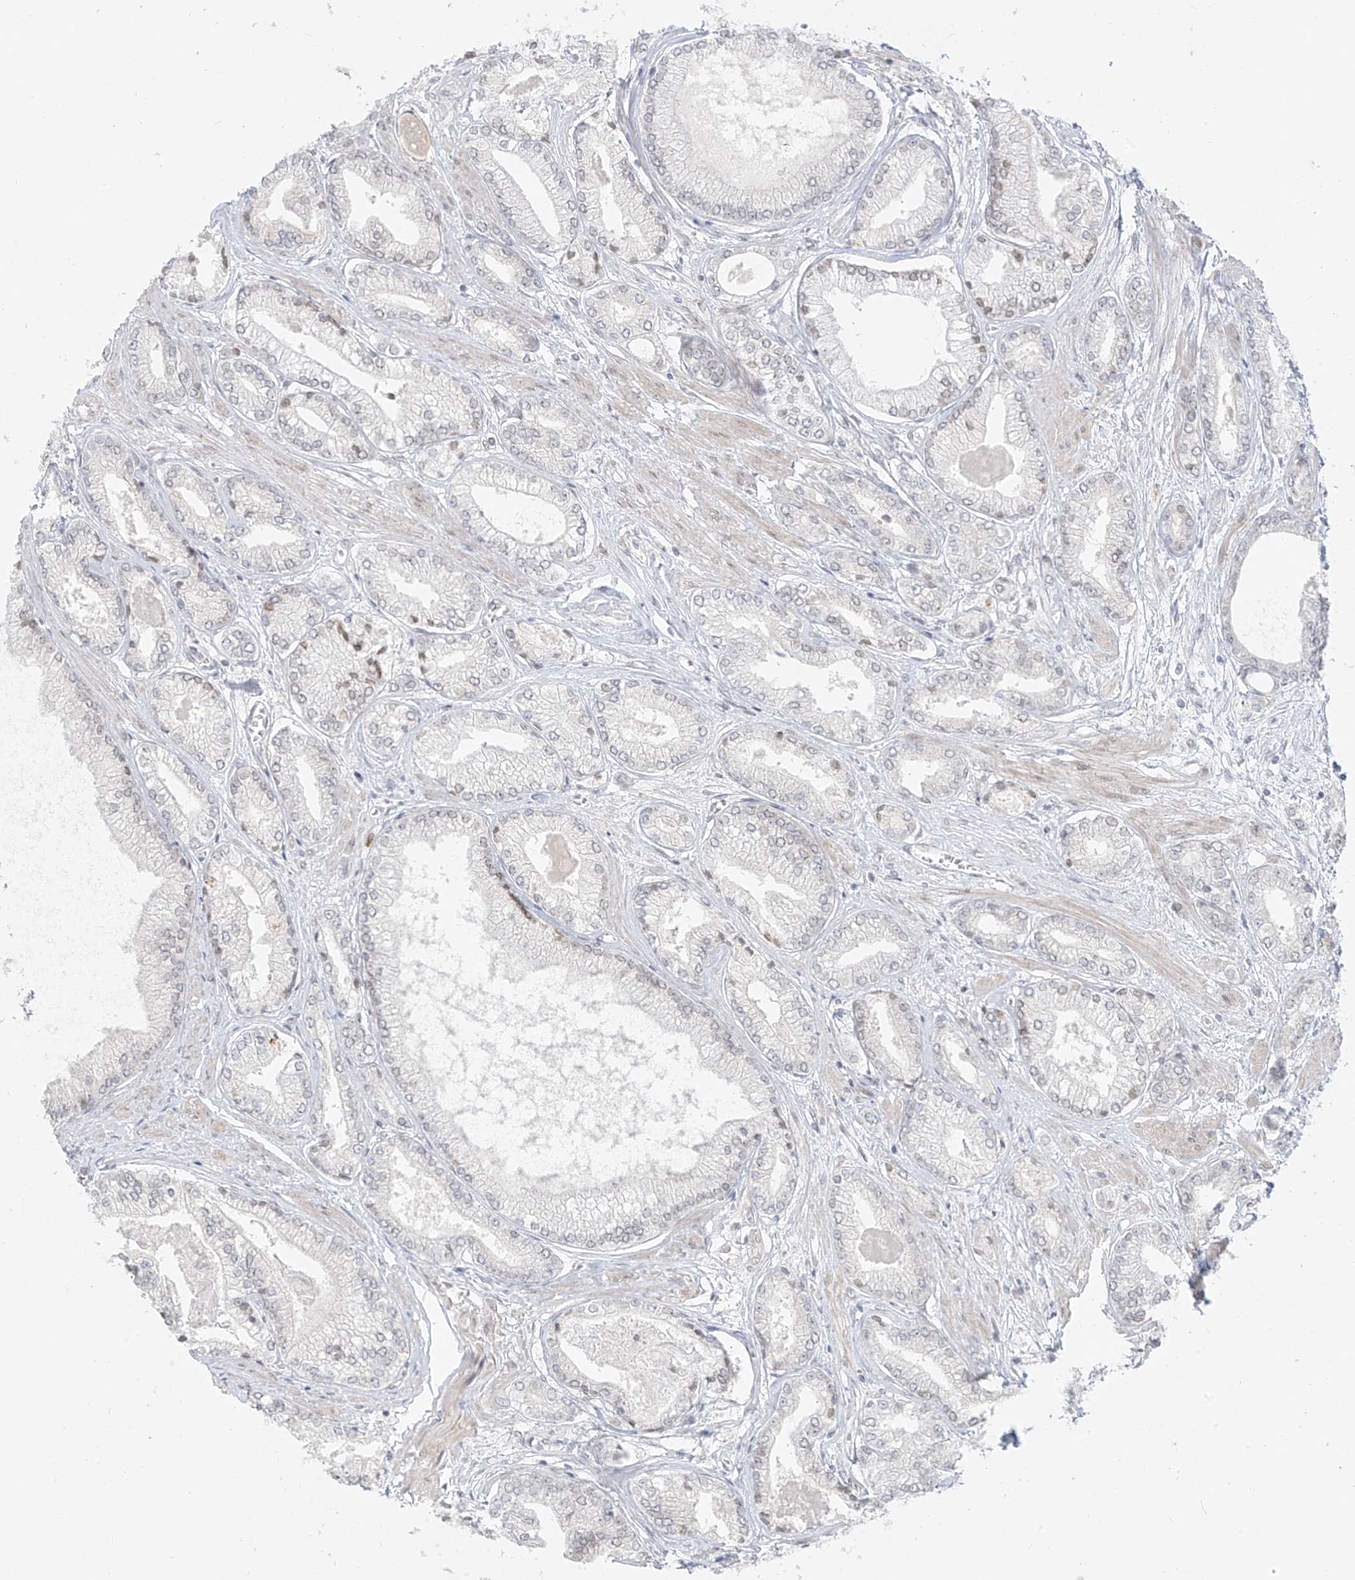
{"staining": {"intensity": "negative", "quantity": "none", "location": "none"}, "tissue": "prostate cancer", "cell_type": "Tumor cells", "image_type": "cancer", "snomed": [{"axis": "morphology", "description": "Adenocarcinoma, Low grade"}, {"axis": "topography", "description": "Prostate"}], "caption": "Prostate cancer (low-grade adenocarcinoma) stained for a protein using IHC reveals no positivity tumor cells.", "gene": "OSBPL7", "patient": {"sex": "male", "age": 60}}